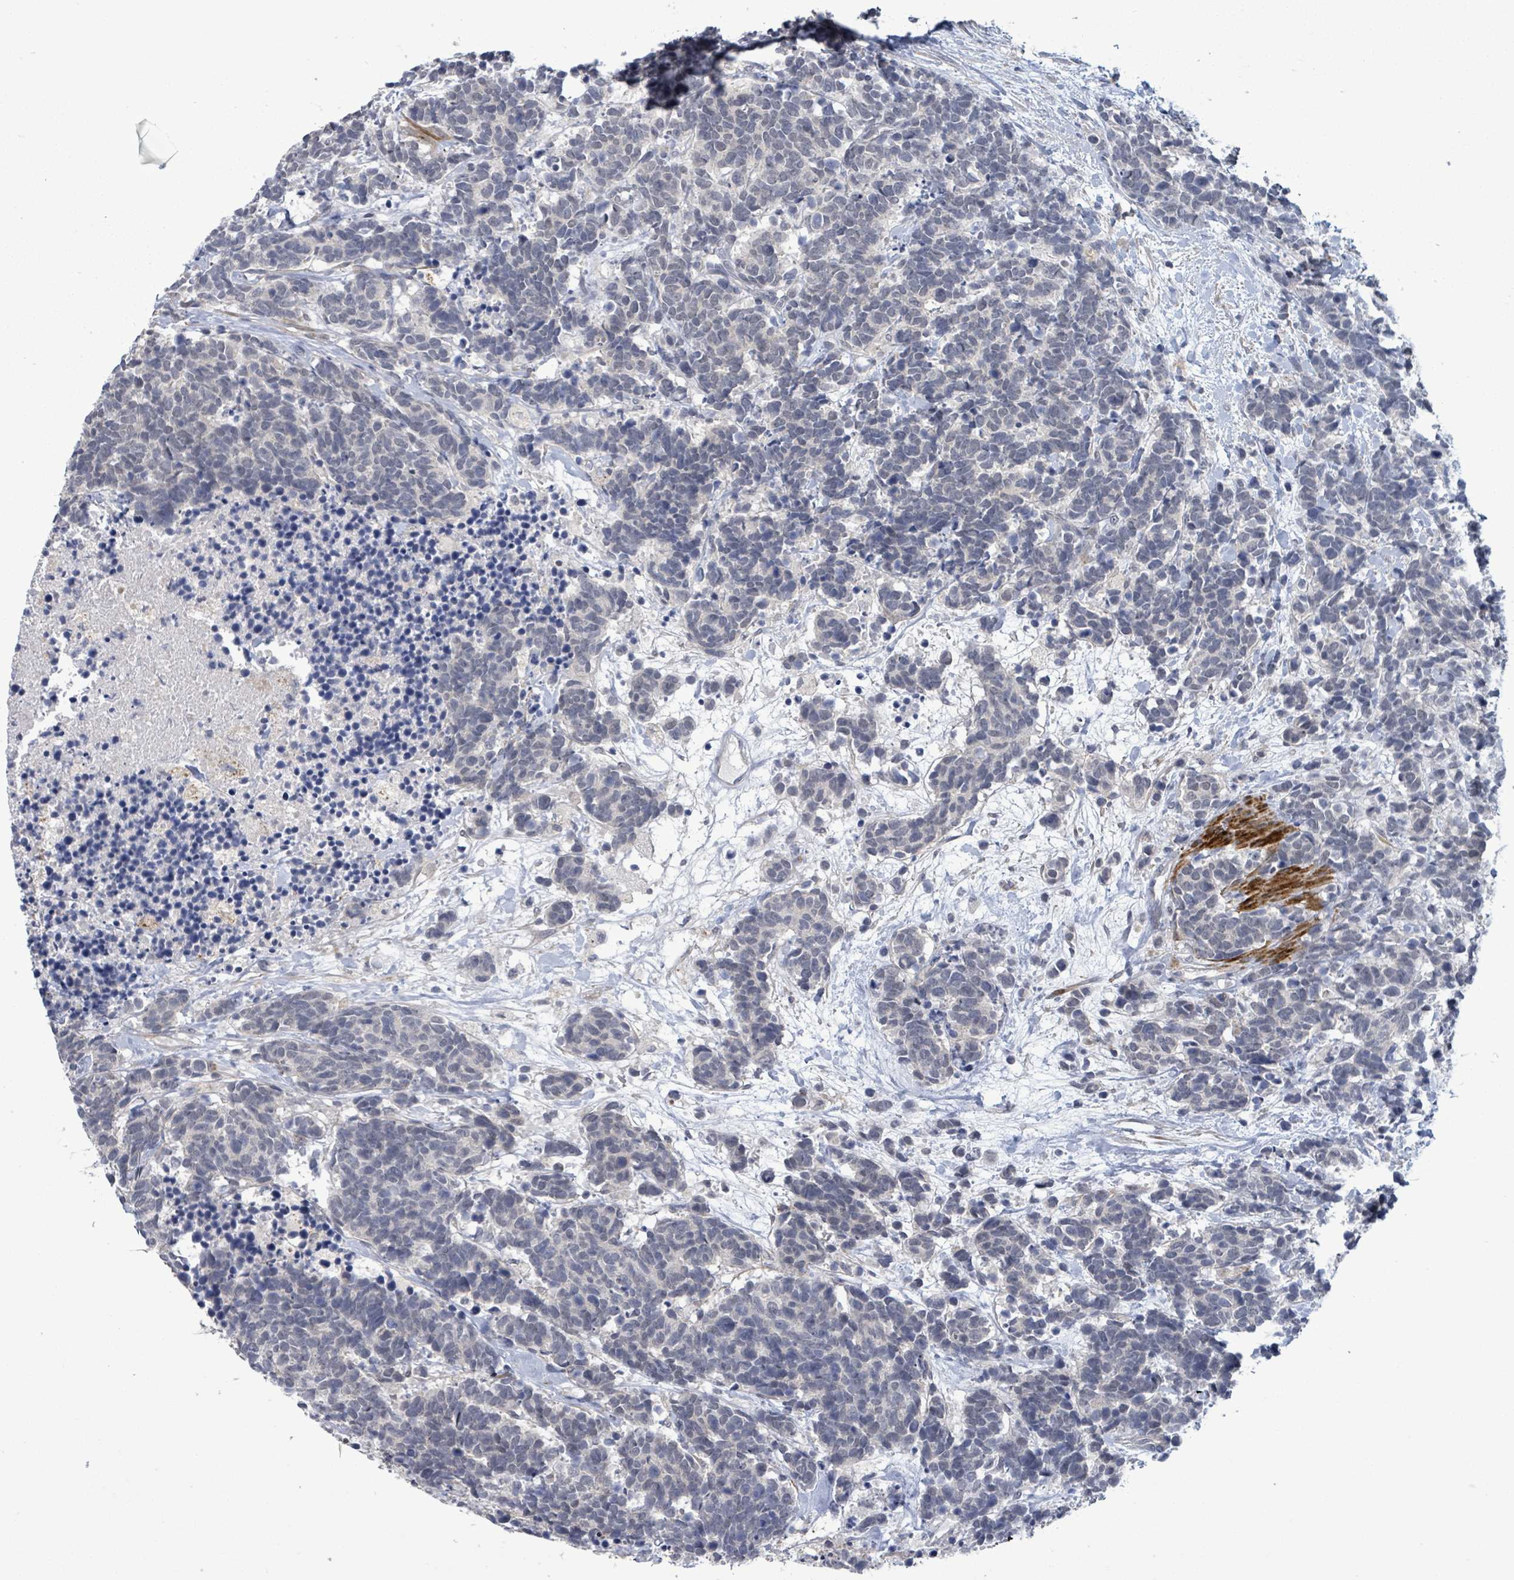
{"staining": {"intensity": "negative", "quantity": "none", "location": "none"}, "tissue": "carcinoid", "cell_type": "Tumor cells", "image_type": "cancer", "snomed": [{"axis": "morphology", "description": "Carcinoma, NOS"}, {"axis": "morphology", "description": "Carcinoid, malignant, NOS"}, {"axis": "topography", "description": "Prostate"}], "caption": "Tumor cells show no significant positivity in carcinoid.", "gene": "AMMECR1", "patient": {"sex": "male", "age": 57}}